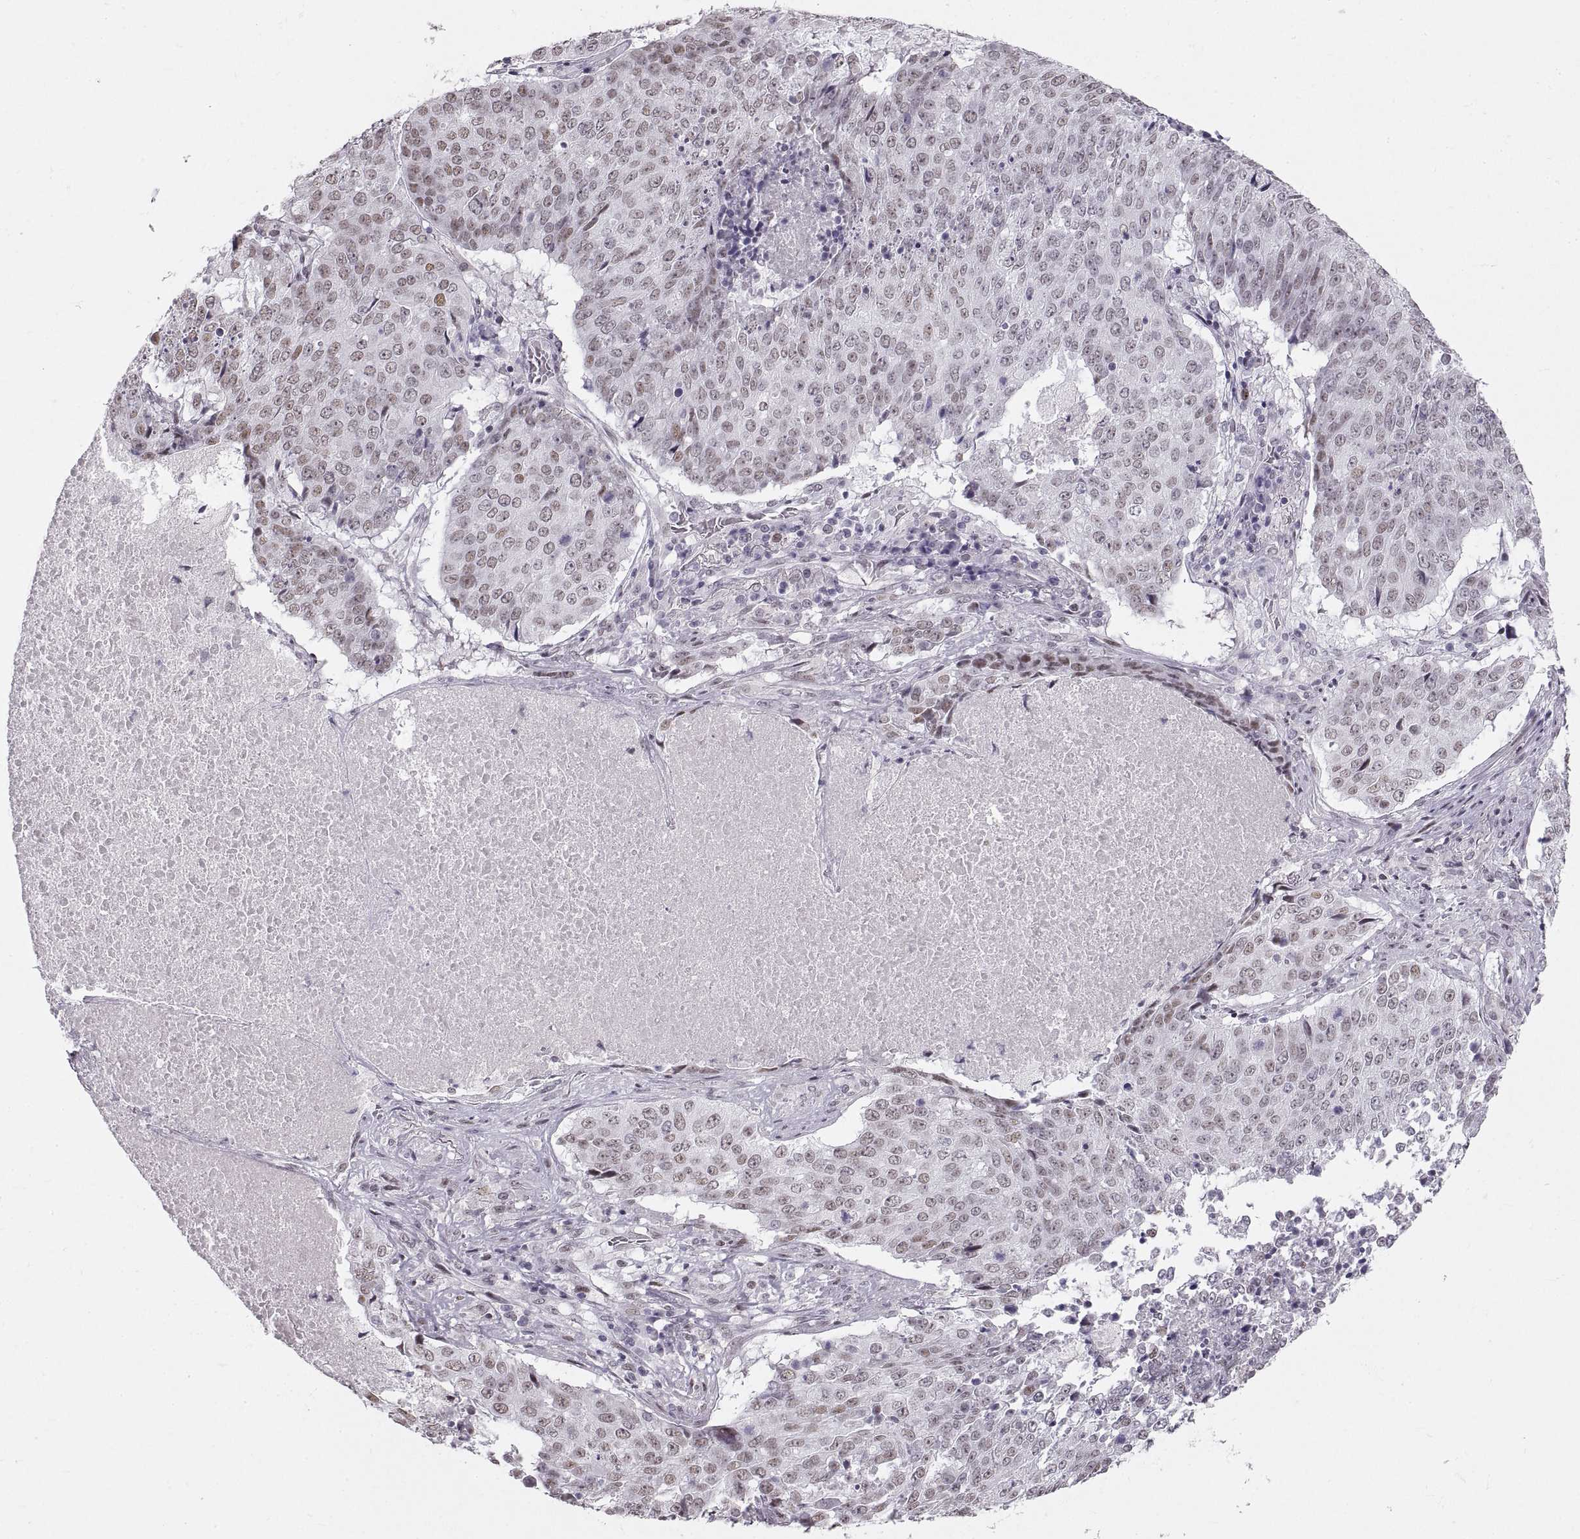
{"staining": {"intensity": "weak", "quantity": "<25%", "location": "nuclear"}, "tissue": "lung cancer", "cell_type": "Tumor cells", "image_type": "cancer", "snomed": [{"axis": "morphology", "description": "Normal tissue, NOS"}, {"axis": "morphology", "description": "Squamous cell carcinoma, NOS"}, {"axis": "topography", "description": "Bronchus"}, {"axis": "topography", "description": "Lung"}], "caption": "Protein analysis of lung cancer shows no significant staining in tumor cells.", "gene": "NANOS3", "patient": {"sex": "male", "age": 64}}